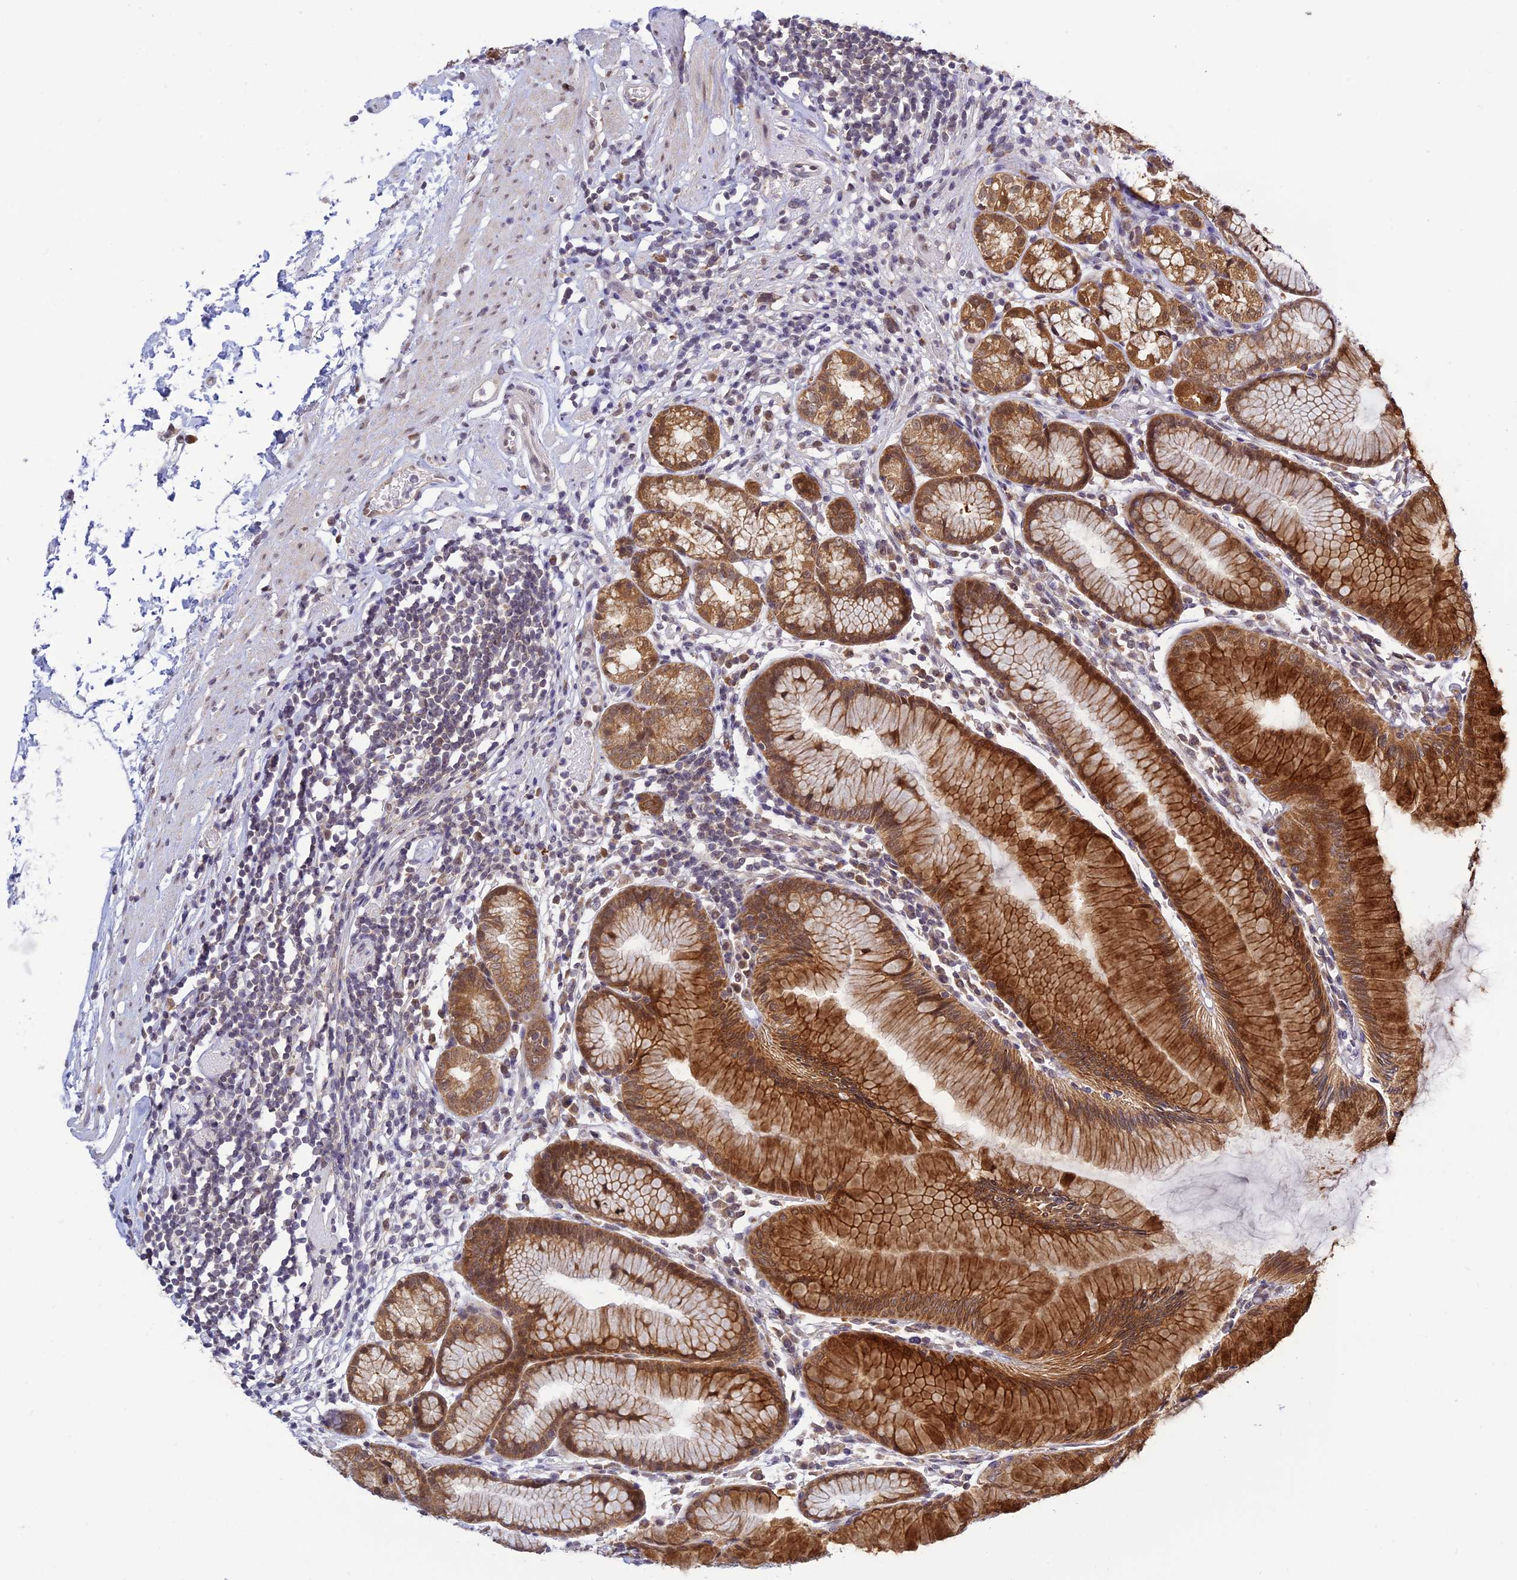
{"staining": {"intensity": "strong", "quantity": ">75%", "location": "cytoplasmic/membranous"}, "tissue": "stomach", "cell_type": "Glandular cells", "image_type": "normal", "snomed": [{"axis": "morphology", "description": "Normal tissue, NOS"}, {"axis": "topography", "description": "Stomach"}], "caption": "Brown immunohistochemical staining in benign human stomach displays strong cytoplasmic/membranous staining in approximately >75% of glandular cells.", "gene": "SKIC8", "patient": {"sex": "female", "age": 57}}